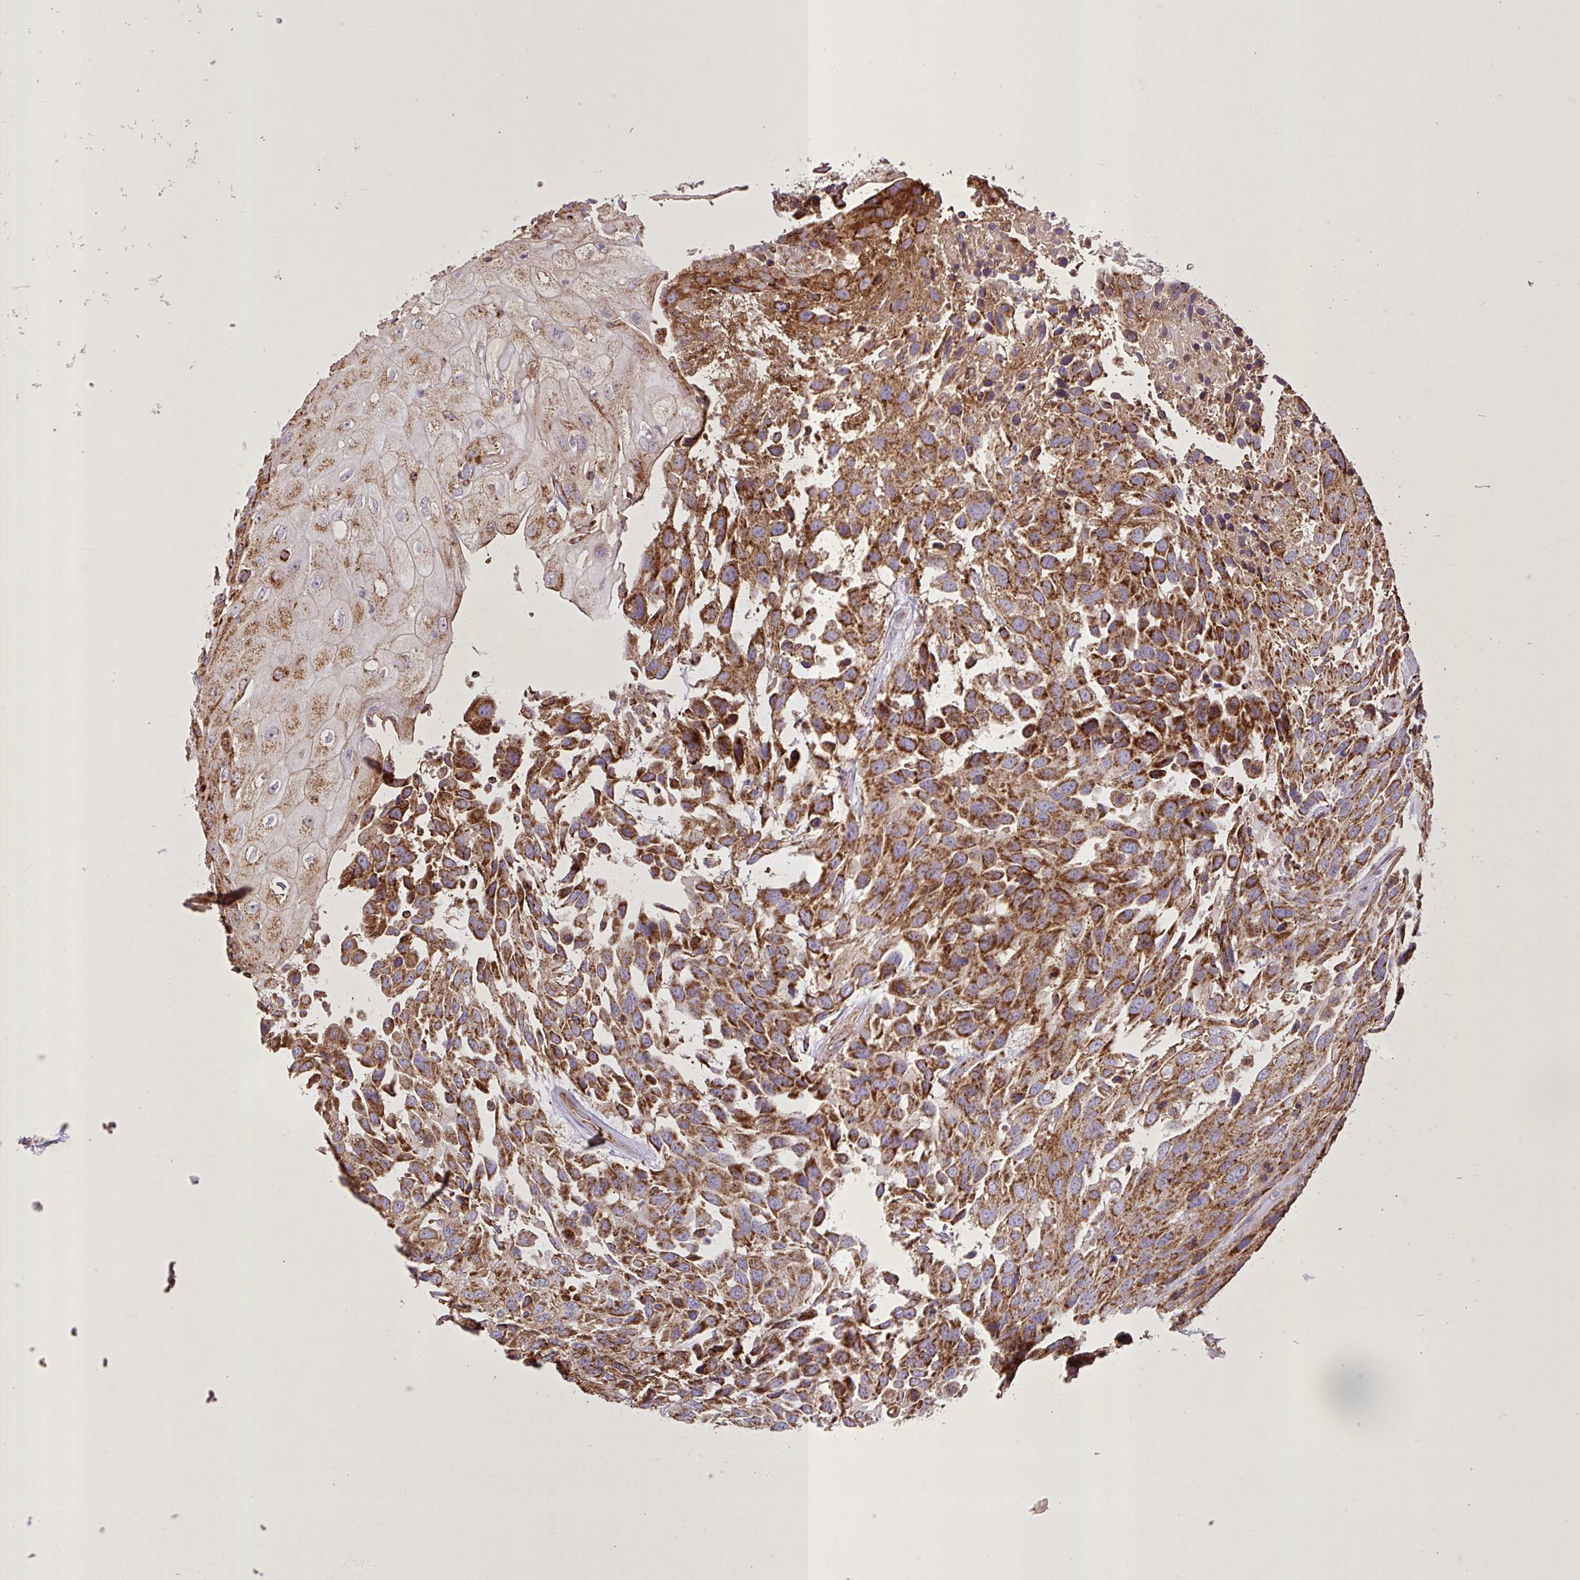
{"staining": {"intensity": "strong", "quantity": ">75%", "location": "cytoplasmic/membranous"}, "tissue": "urothelial cancer", "cell_type": "Tumor cells", "image_type": "cancer", "snomed": [{"axis": "morphology", "description": "Urothelial carcinoma, High grade"}, {"axis": "topography", "description": "Urinary bladder"}], "caption": "High-magnification brightfield microscopy of high-grade urothelial carcinoma stained with DAB (3,3'-diaminobenzidine) (brown) and counterstained with hematoxylin (blue). tumor cells exhibit strong cytoplasmic/membranous staining is identified in approximately>75% of cells. The protein of interest is stained brown, and the nuclei are stained in blue (DAB IHC with brightfield microscopy, high magnification).", "gene": "AGK", "patient": {"sex": "female", "age": 70}}